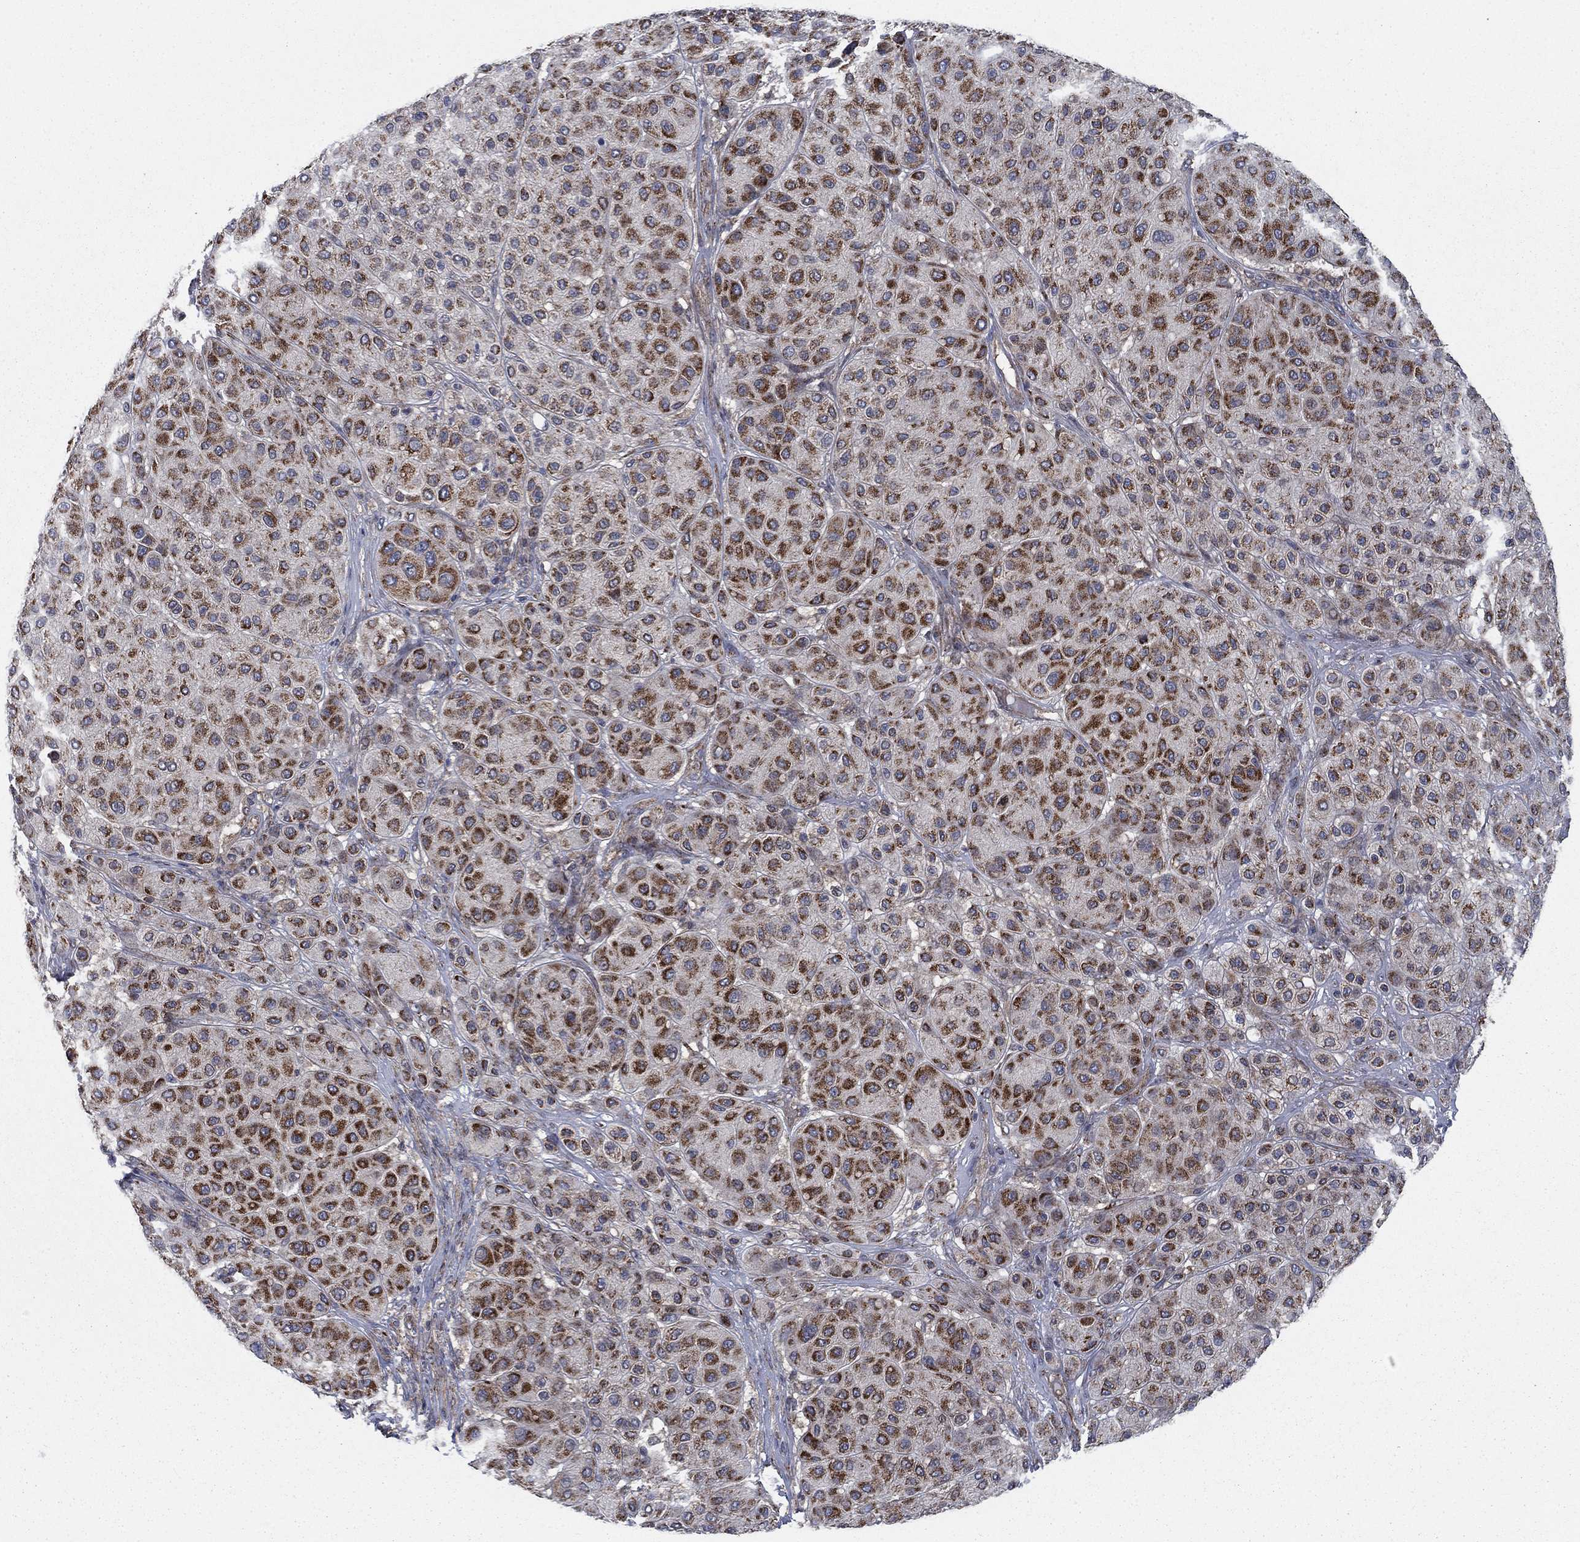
{"staining": {"intensity": "strong", "quantity": "25%-75%", "location": "cytoplasmic/membranous"}, "tissue": "melanoma", "cell_type": "Tumor cells", "image_type": "cancer", "snomed": [{"axis": "morphology", "description": "Malignant melanoma, Metastatic site"}, {"axis": "topography", "description": "Smooth muscle"}], "caption": "Tumor cells display high levels of strong cytoplasmic/membranous expression in approximately 25%-75% of cells in human malignant melanoma (metastatic site). Immunohistochemistry (ihc) stains the protein of interest in brown and the nuclei are stained blue.", "gene": "NME7", "patient": {"sex": "male", "age": 41}}